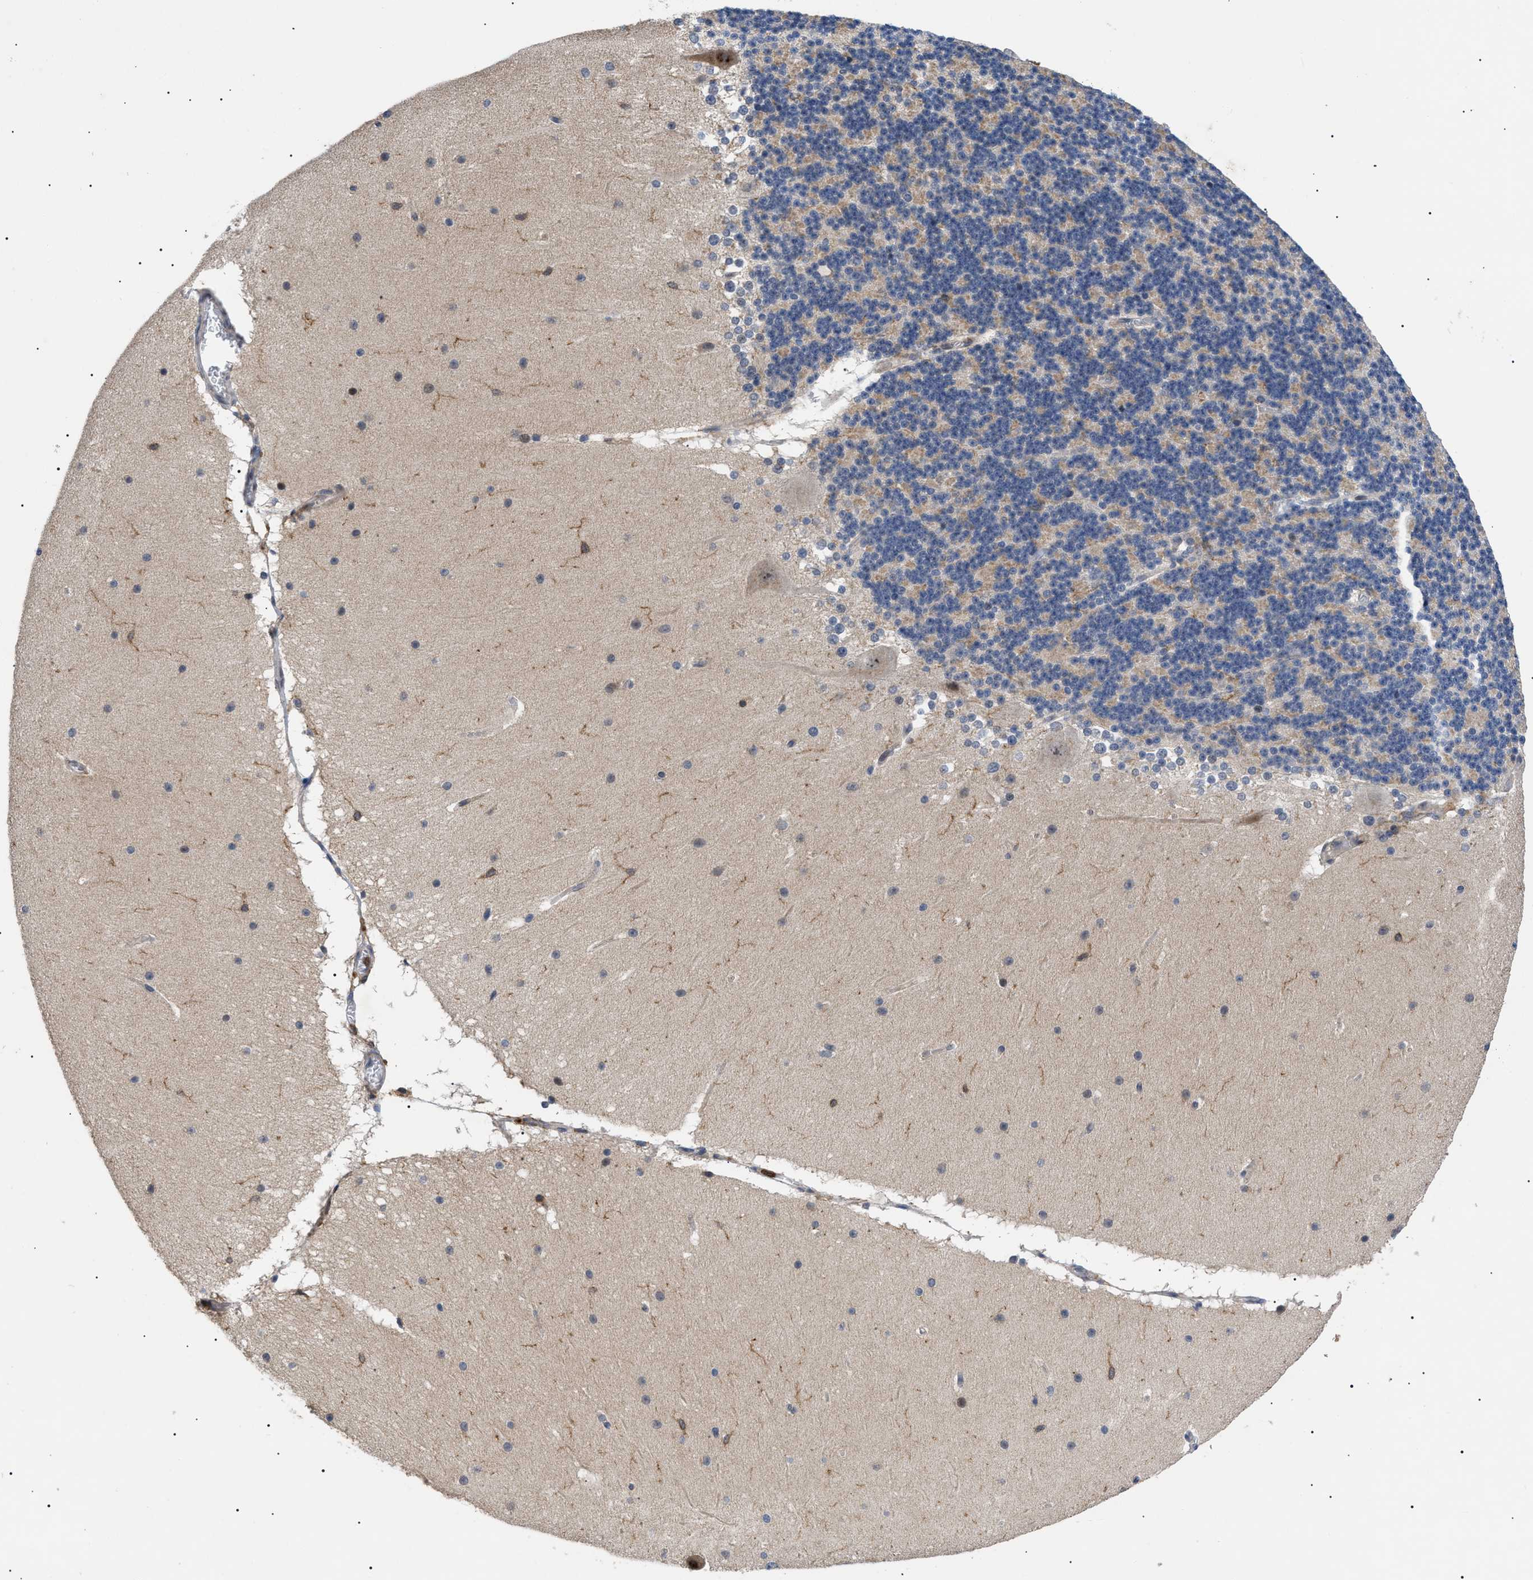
{"staining": {"intensity": "weak", "quantity": ">75%", "location": "cytoplasmic/membranous"}, "tissue": "cerebellum", "cell_type": "Cells in granular layer", "image_type": "normal", "snomed": [{"axis": "morphology", "description": "Normal tissue, NOS"}, {"axis": "topography", "description": "Cerebellum"}], "caption": "Protein staining of unremarkable cerebellum exhibits weak cytoplasmic/membranous positivity in about >75% of cells in granular layer.", "gene": "CD300A", "patient": {"sex": "female", "age": 19}}